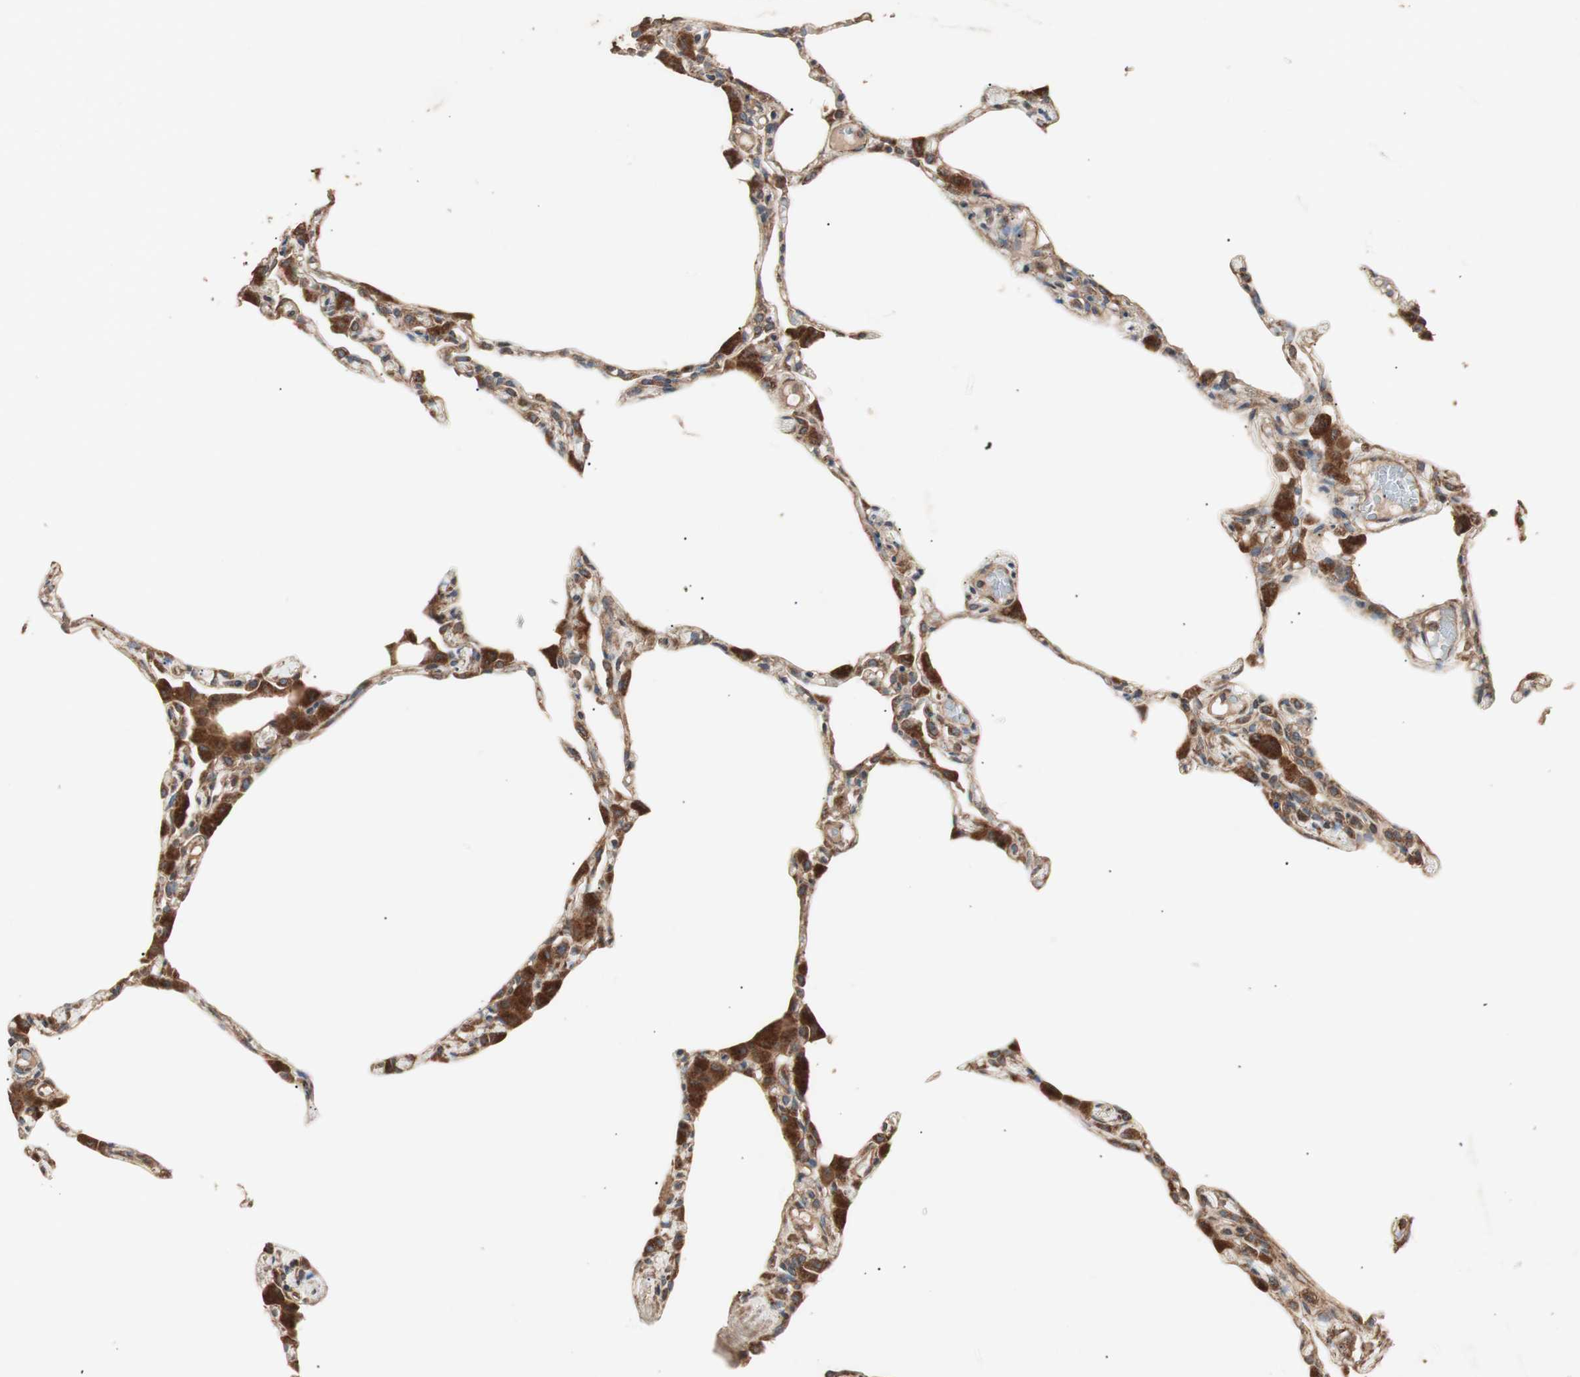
{"staining": {"intensity": "weak", "quantity": "25%-75%", "location": "cytoplasmic/membranous"}, "tissue": "lung", "cell_type": "Alveolar cells", "image_type": "normal", "snomed": [{"axis": "morphology", "description": "Normal tissue, NOS"}, {"axis": "topography", "description": "Lung"}], "caption": "Benign lung reveals weak cytoplasmic/membranous positivity in about 25%-75% of alveolar cells.", "gene": "LZTS1", "patient": {"sex": "female", "age": 49}}